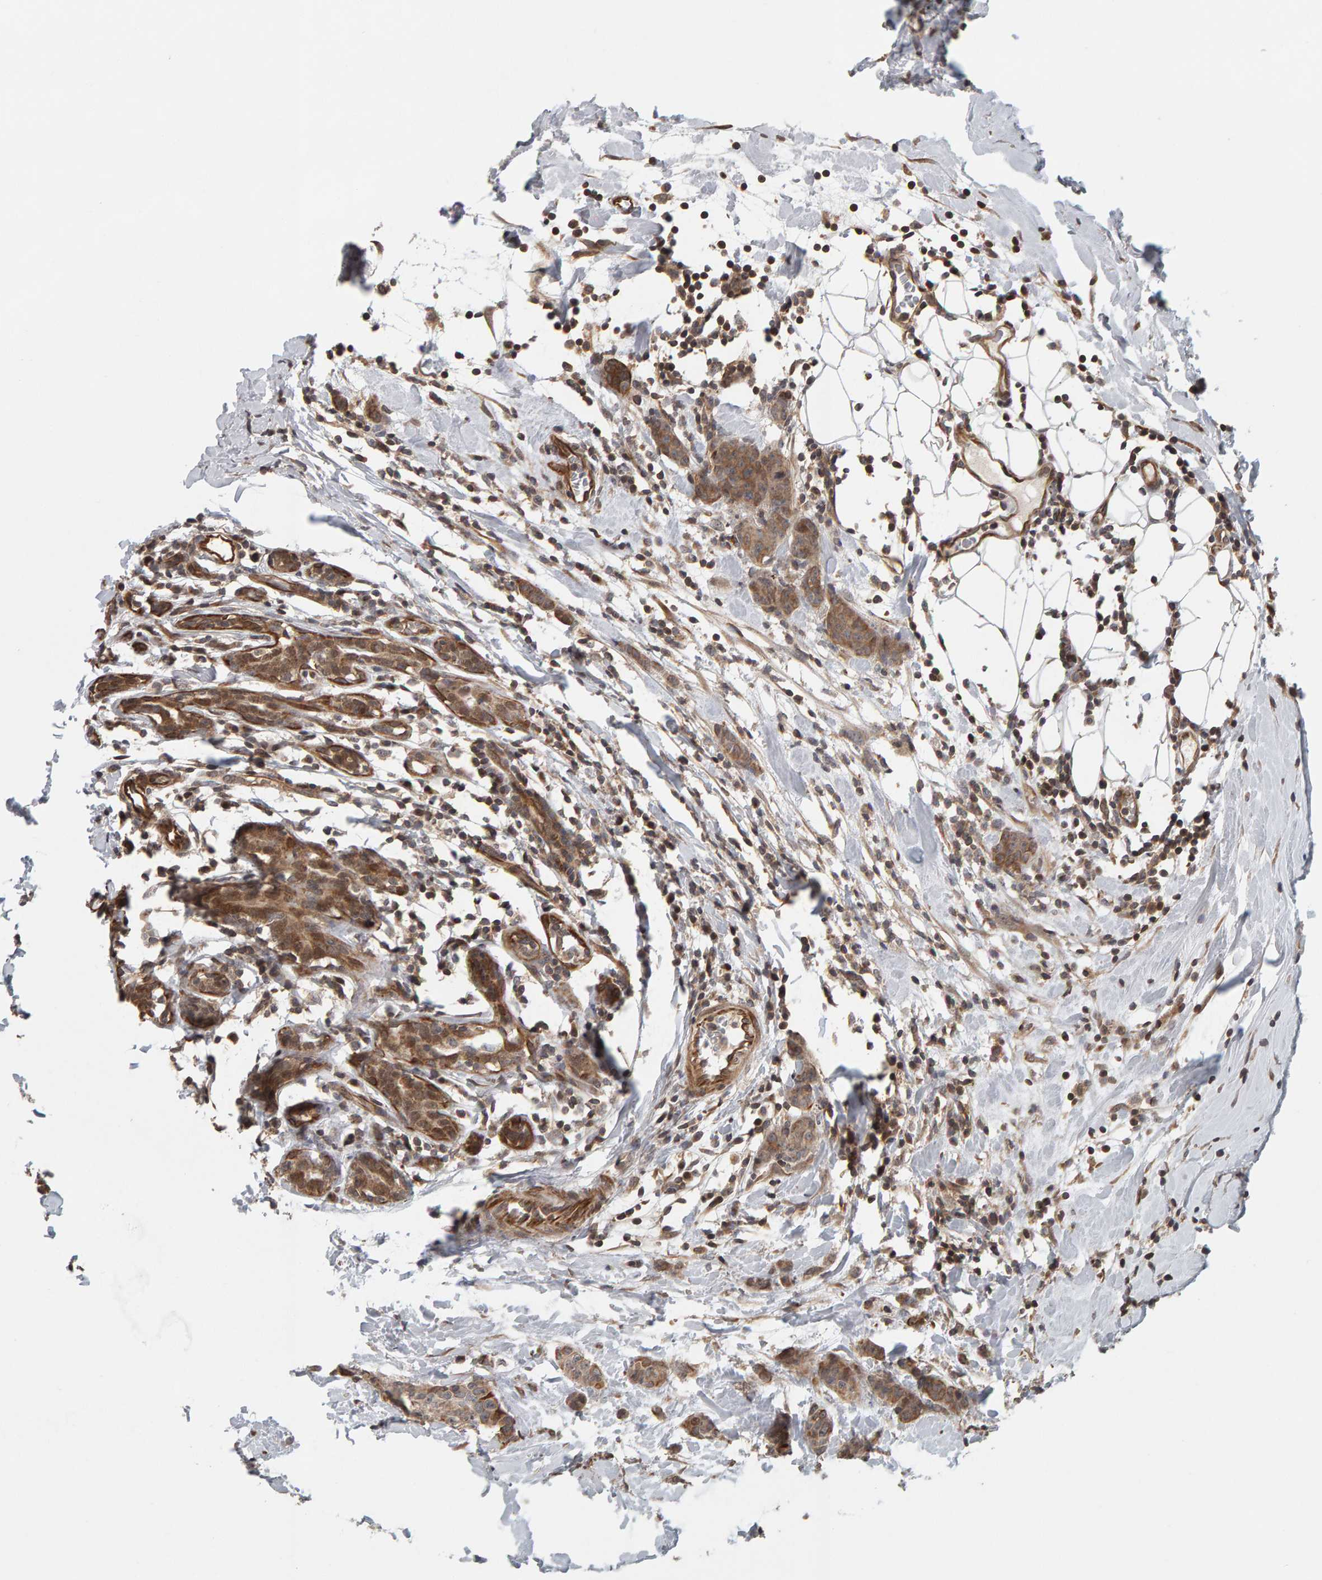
{"staining": {"intensity": "weak", "quantity": ">75%", "location": "cytoplasmic/membranous"}, "tissue": "breast cancer", "cell_type": "Tumor cells", "image_type": "cancer", "snomed": [{"axis": "morphology", "description": "Normal tissue, NOS"}, {"axis": "morphology", "description": "Duct carcinoma"}, {"axis": "topography", "description": "Breast"}], "caption": "Immunohistochemistry (IHC) of human breast invasive ductal carcinoma reveals low levels of weak cytoplasmic/membranous expression in about >75% of tumor cells.", "gene": "TEFM", "patient": {"sex": "female", "age": 40}}